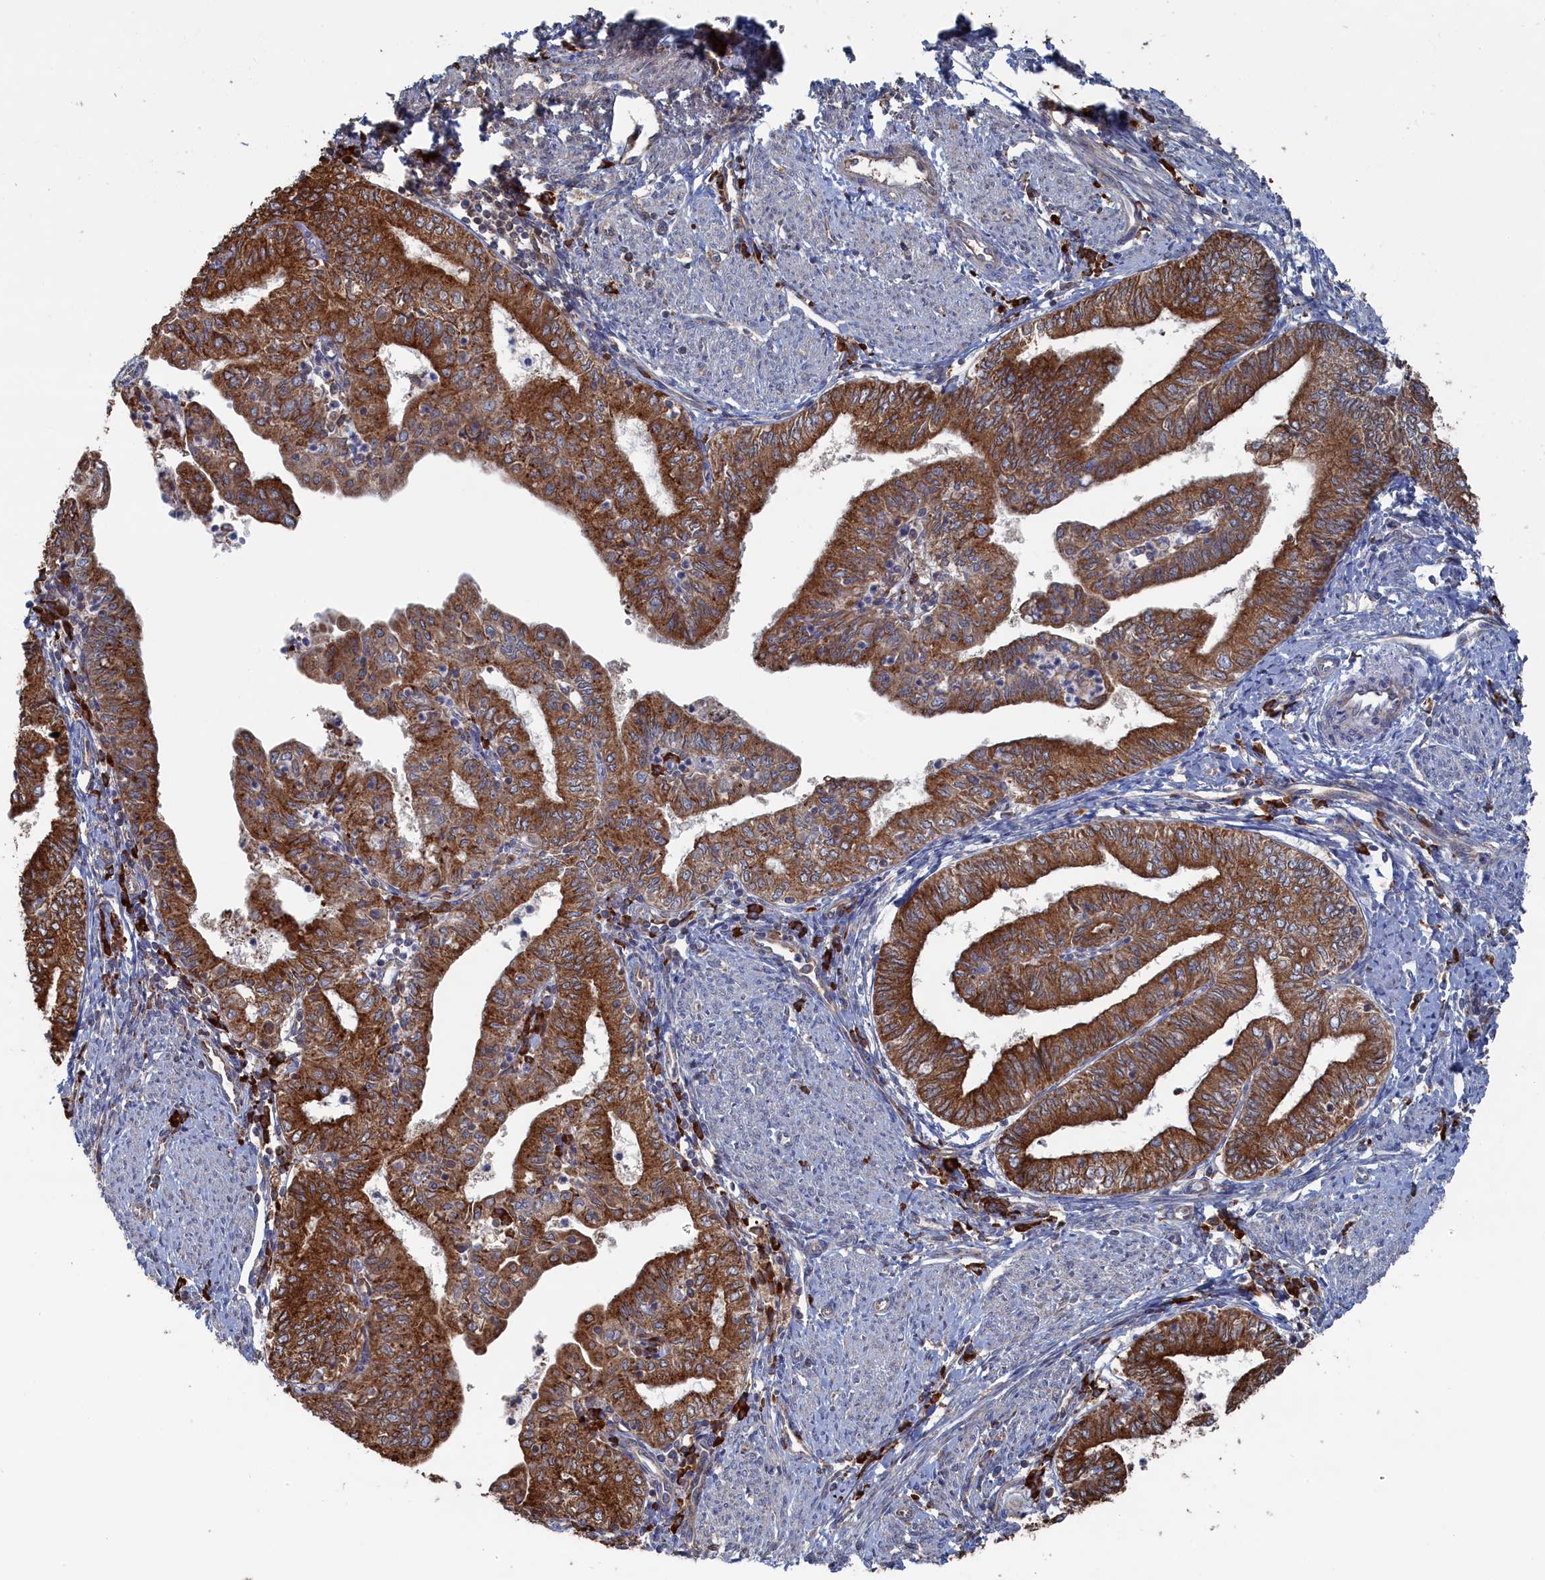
{"staining": {"intensity": "strong", "quantity": ">75%", "location": "cytoplasmic/membranous"}, "tissue": "endometrial cancer", "cell_type": "Tumor cells", "image_type": "cancer", "snomed": [{"axis": "morphology", "description": "Adenocarcinoma, NOS"}, {"axis": "topography", "description": "Endometrium"}], "caption": "The micrograph reveals staining of endometrial cancer, revealing strong cytoplasmic/membranous protein expression (brown color) within tumor cells.", "gene": "BPIFB6", "patient": {"sex": "female", "age": 66}}